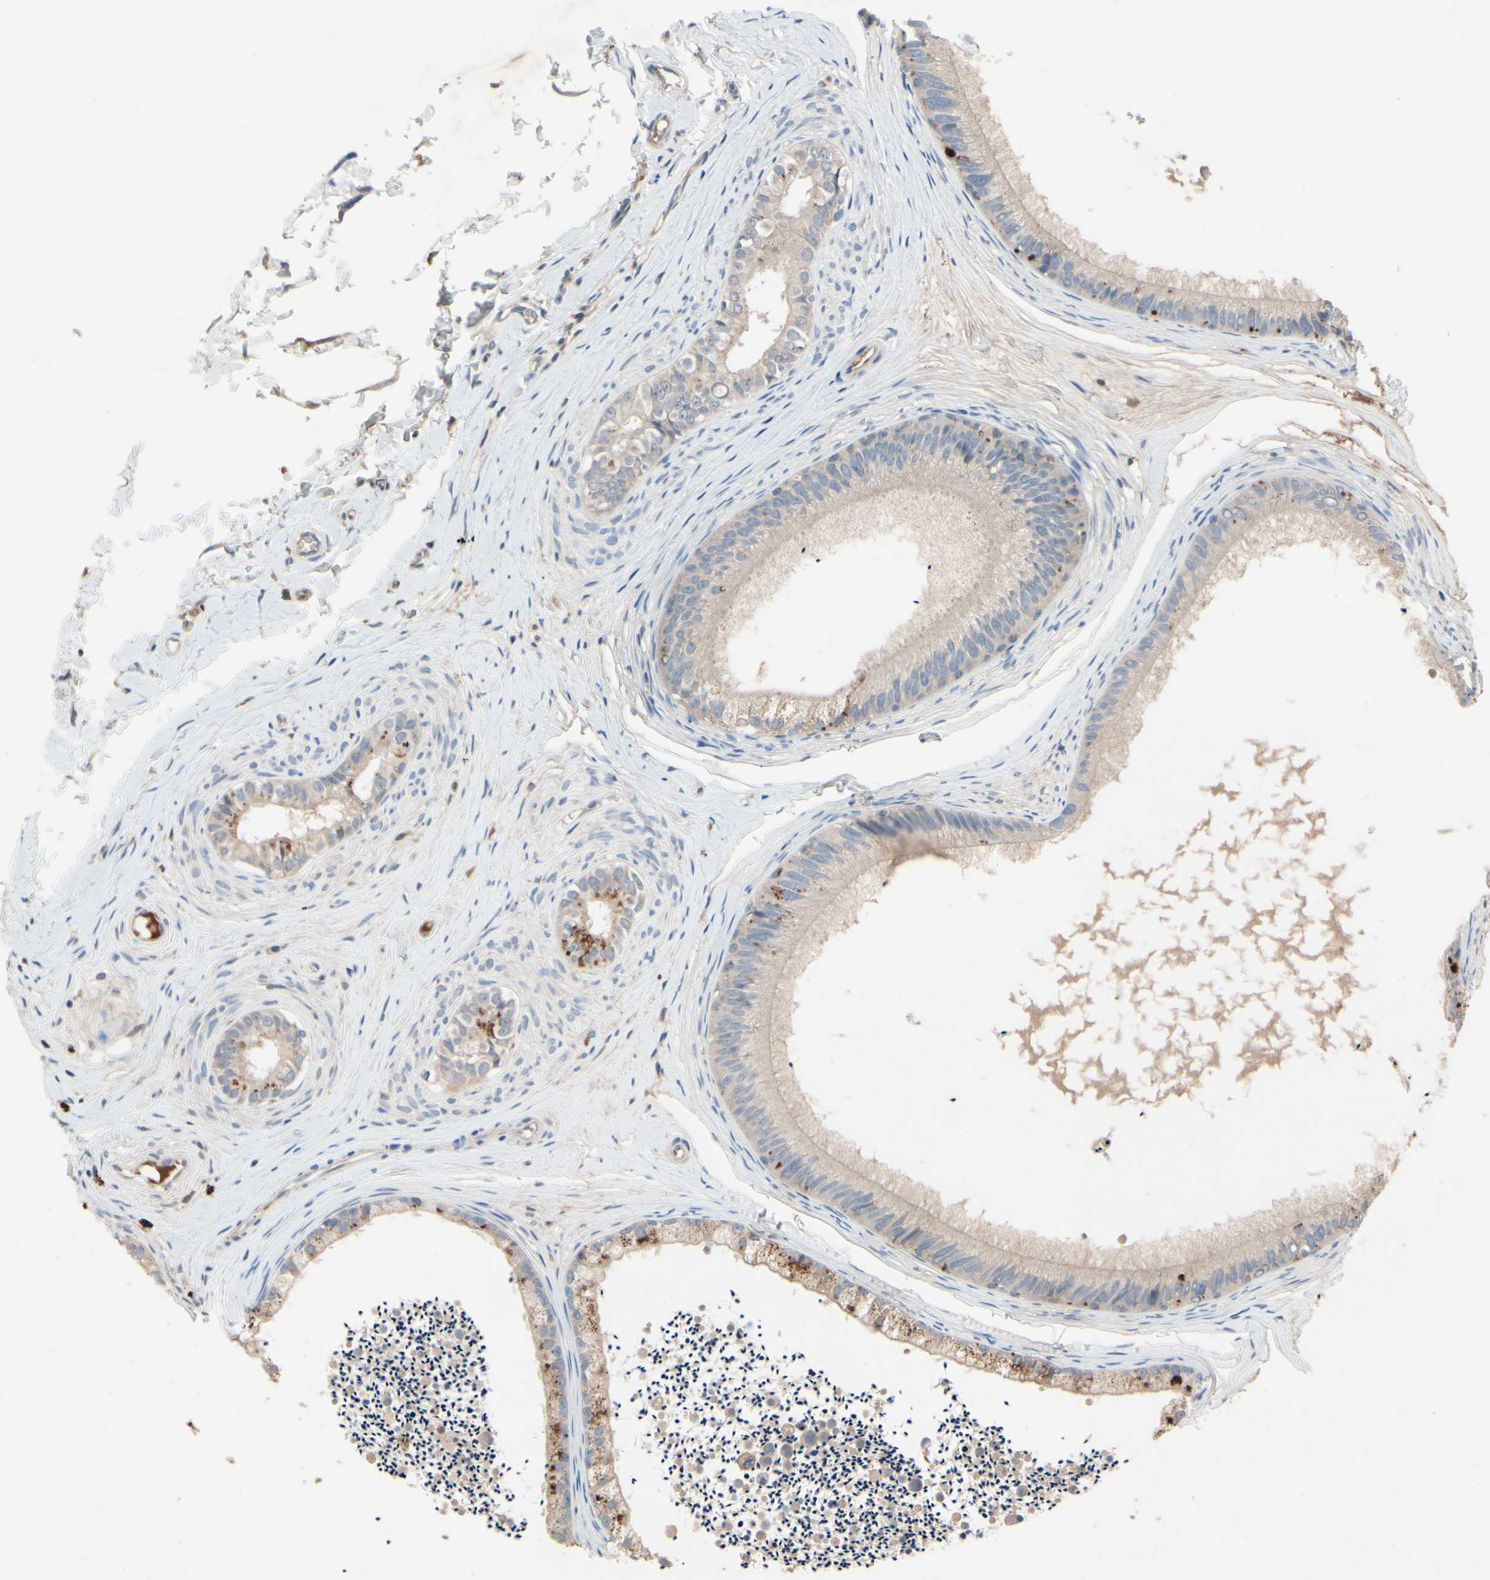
{"staining": {"intensity": "moderate", "quantity": ">75%", "location": "cytoplasmic/membranous"}, "tissue": "epididymis", "cell_type": "Glandular cells", "image_type": "normal", "snomed": [{"axis": "morphology", "description": "Normal tissue, NOS"}, {"axis": "topography", "description": "Epididymis"}], "caption": "Epididymis stained for a protein demonstrates moderate cytoplasmic/membranous positivity in glandular cells.", "gene": "IL1RL1", "patient": {"sex": "male", "age": 56}}